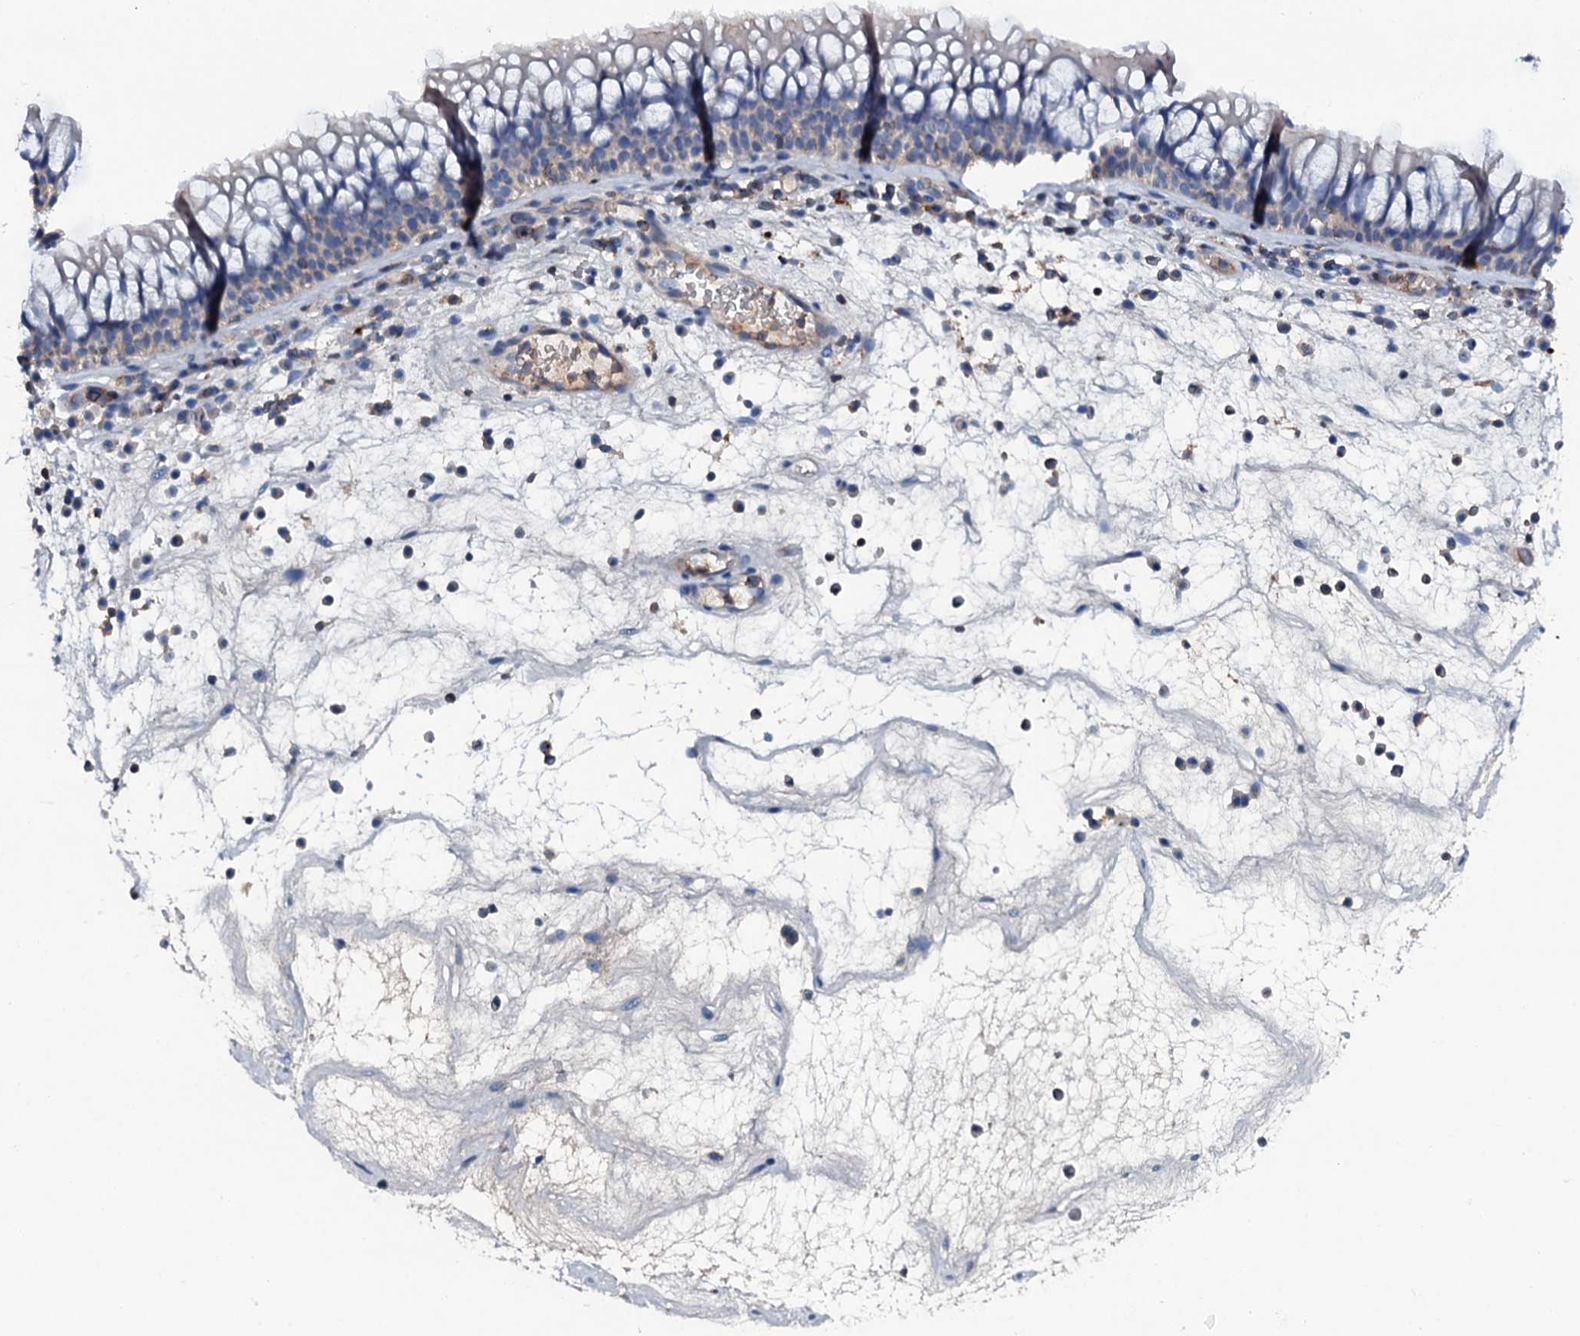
{"staining": {"intensity": "negative", "quantity": "none", "location": "none"}, "tissue": "nasopharynx", "cell_type": "Respiratory epithelial cells", "image_type": "normal", "snomed": [{"axis": "morphology", "description": "Normal tissue, NOS"}, {"axis": "morphology", "description": "Inflammation, NOS"}, {"axis": "morphology", "description": "Malignant melanoma, Metastatic site"}, {"axis": "topography", "description": "Nasopharynx"}], "caption": "Nasopharynx was stained to show a protein in brown. There is no significant positivity in respiratory epithelial cells. (Immunohistochemistry, brightfield microscopy, high magnification).", "gene": "MS4A4E", "patient": {"sex": "male", "age": 70}}